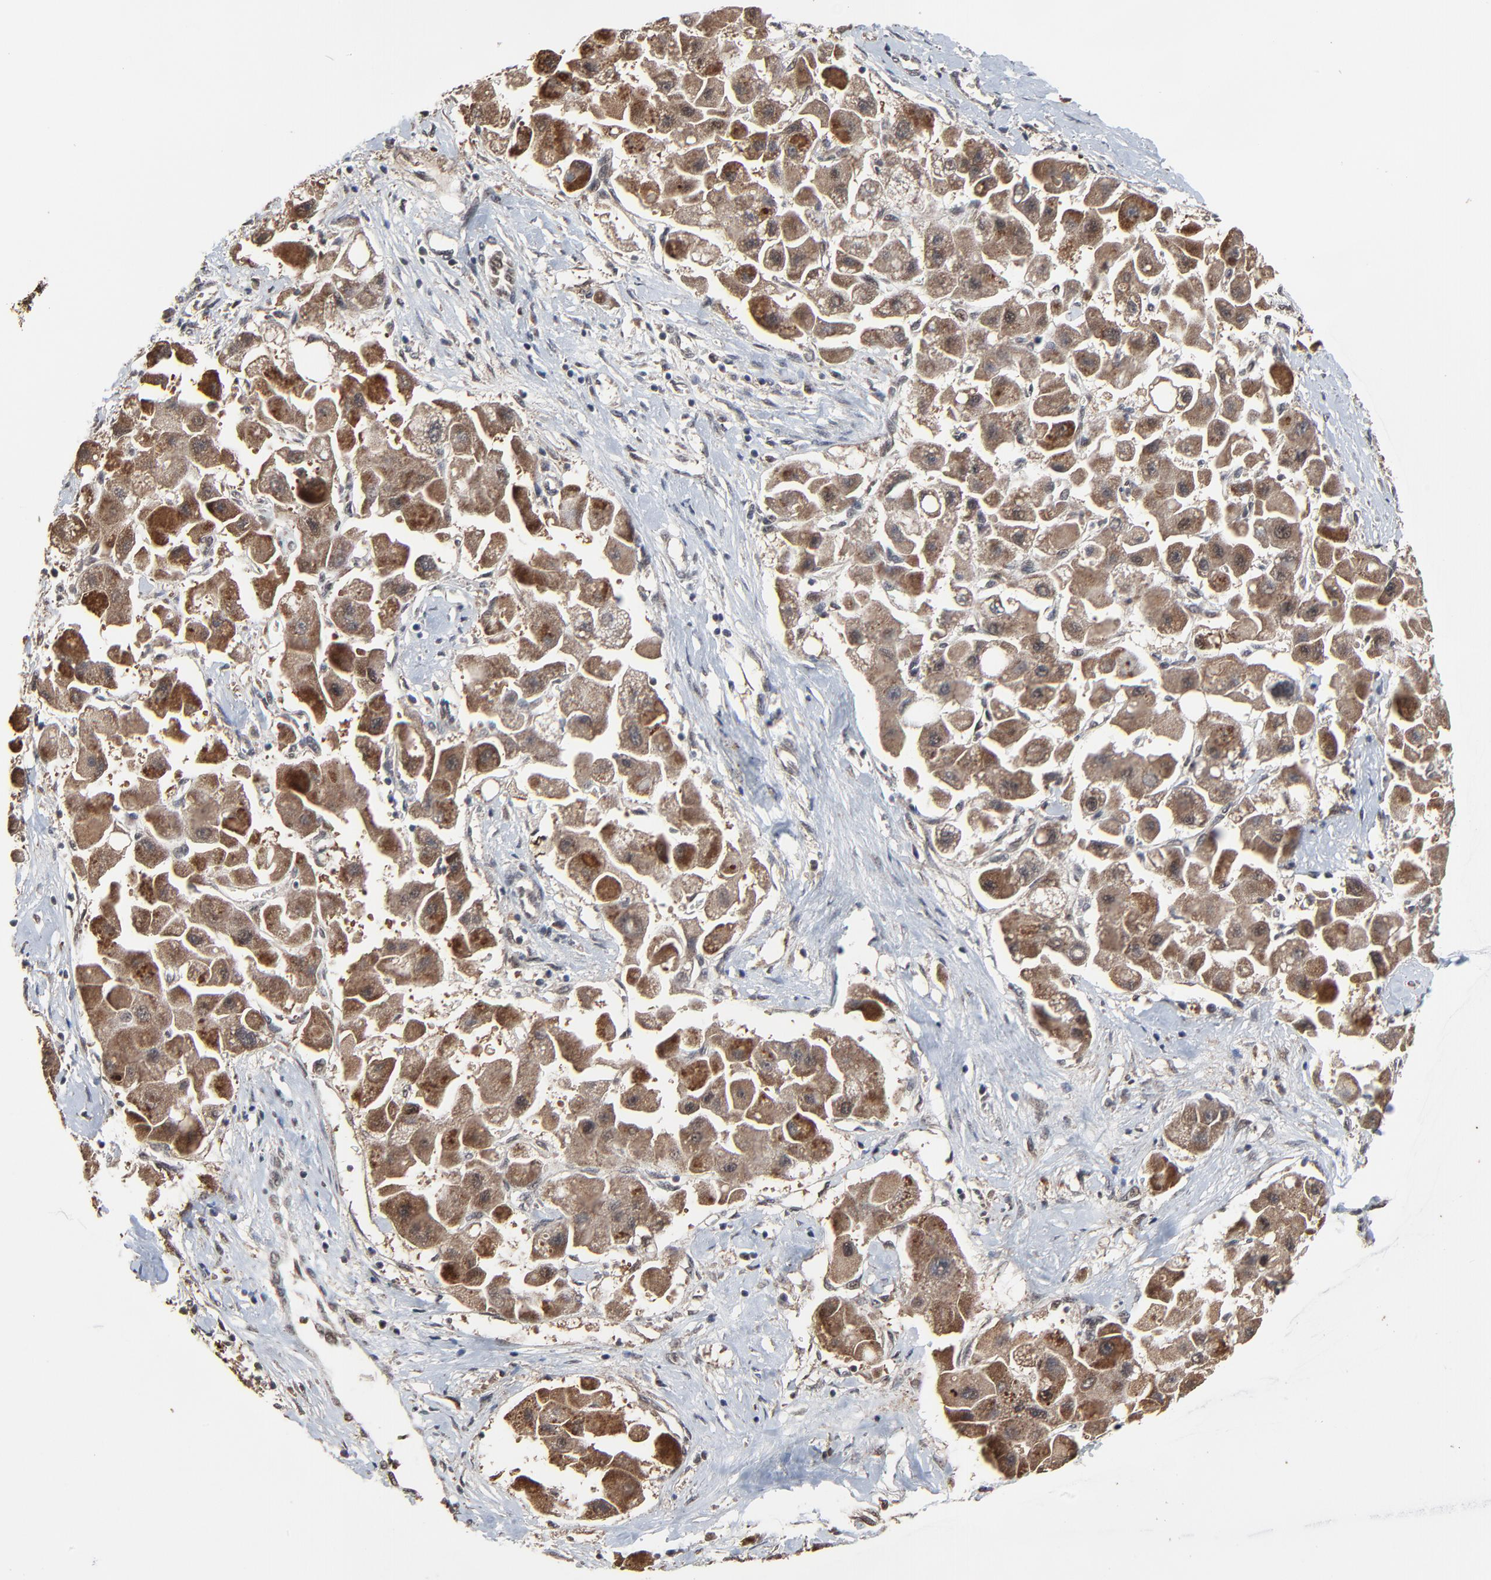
{"staining": {"intensity": "moderate", "quantity": ">75%", "location": "cytoplasmic/membranous,nuclear"}, "tissue": "liver cancer", "cell_type": "Tumor cells", "image_type": "cancer", "snomed": [{"axis": "morphology", "description": "Carcinoma, Hepatocellular, NOS"}, {"axis": "topography", "description": "Liver"}], "caption": "Brown immunohistochemical staining in human liver cancer demonstrates moderate cytoplasmic/membranous and nuclear expression in approximately >75% of tumor cells. The protein is stained brown, and the nuclei are stained in blue (DAB (3,3'-diaminobenzidine) IHC with brightfield microscopy, high magnification).", "gene": "RHOJ", "patient": {"sex": "male", "age": 24}}